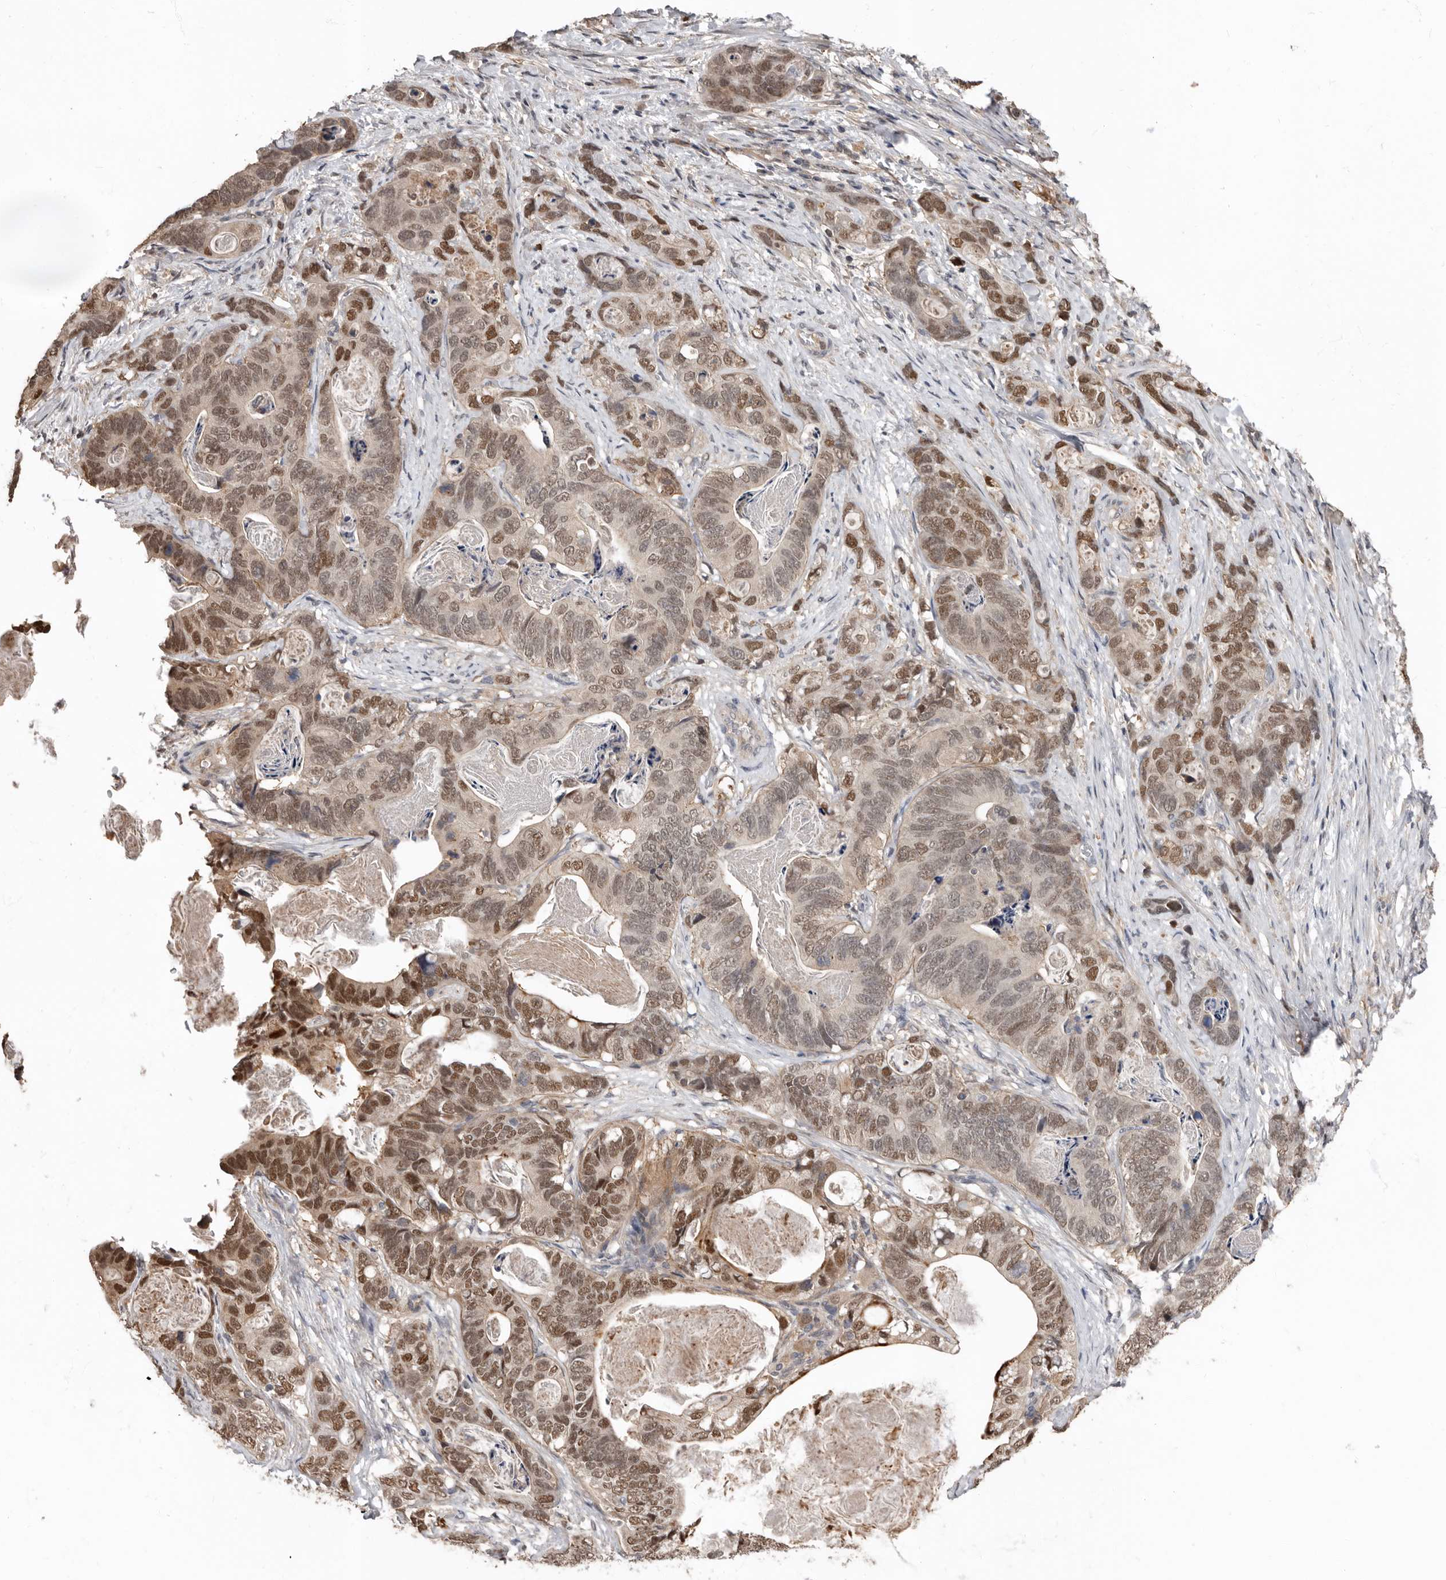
{"staining": {"intensity": "moderate", "quantity": ">75%", "location": "cytoplasmic/membranous,nuclear"}, "tissue": "stomach cancer", "cell_type": "Tumor cells", "image_type": "cancer", "snomed": [{"axis": "morphology", "description": "Normal tissue, NOS"}, {"axis": "morphology", "description": "Adenocarcinoma, NOS"}, {"axis": "topography", "description": "Stomach"}], "caption": "Tumor cells show medium levels of moderate cytoplasmic/membranous and nuclear staining in approximately >75% of cells in human stomach adenocarcinoma.", "gene": "LRGUK", "patient": {"sex": "female", "age": 89}}